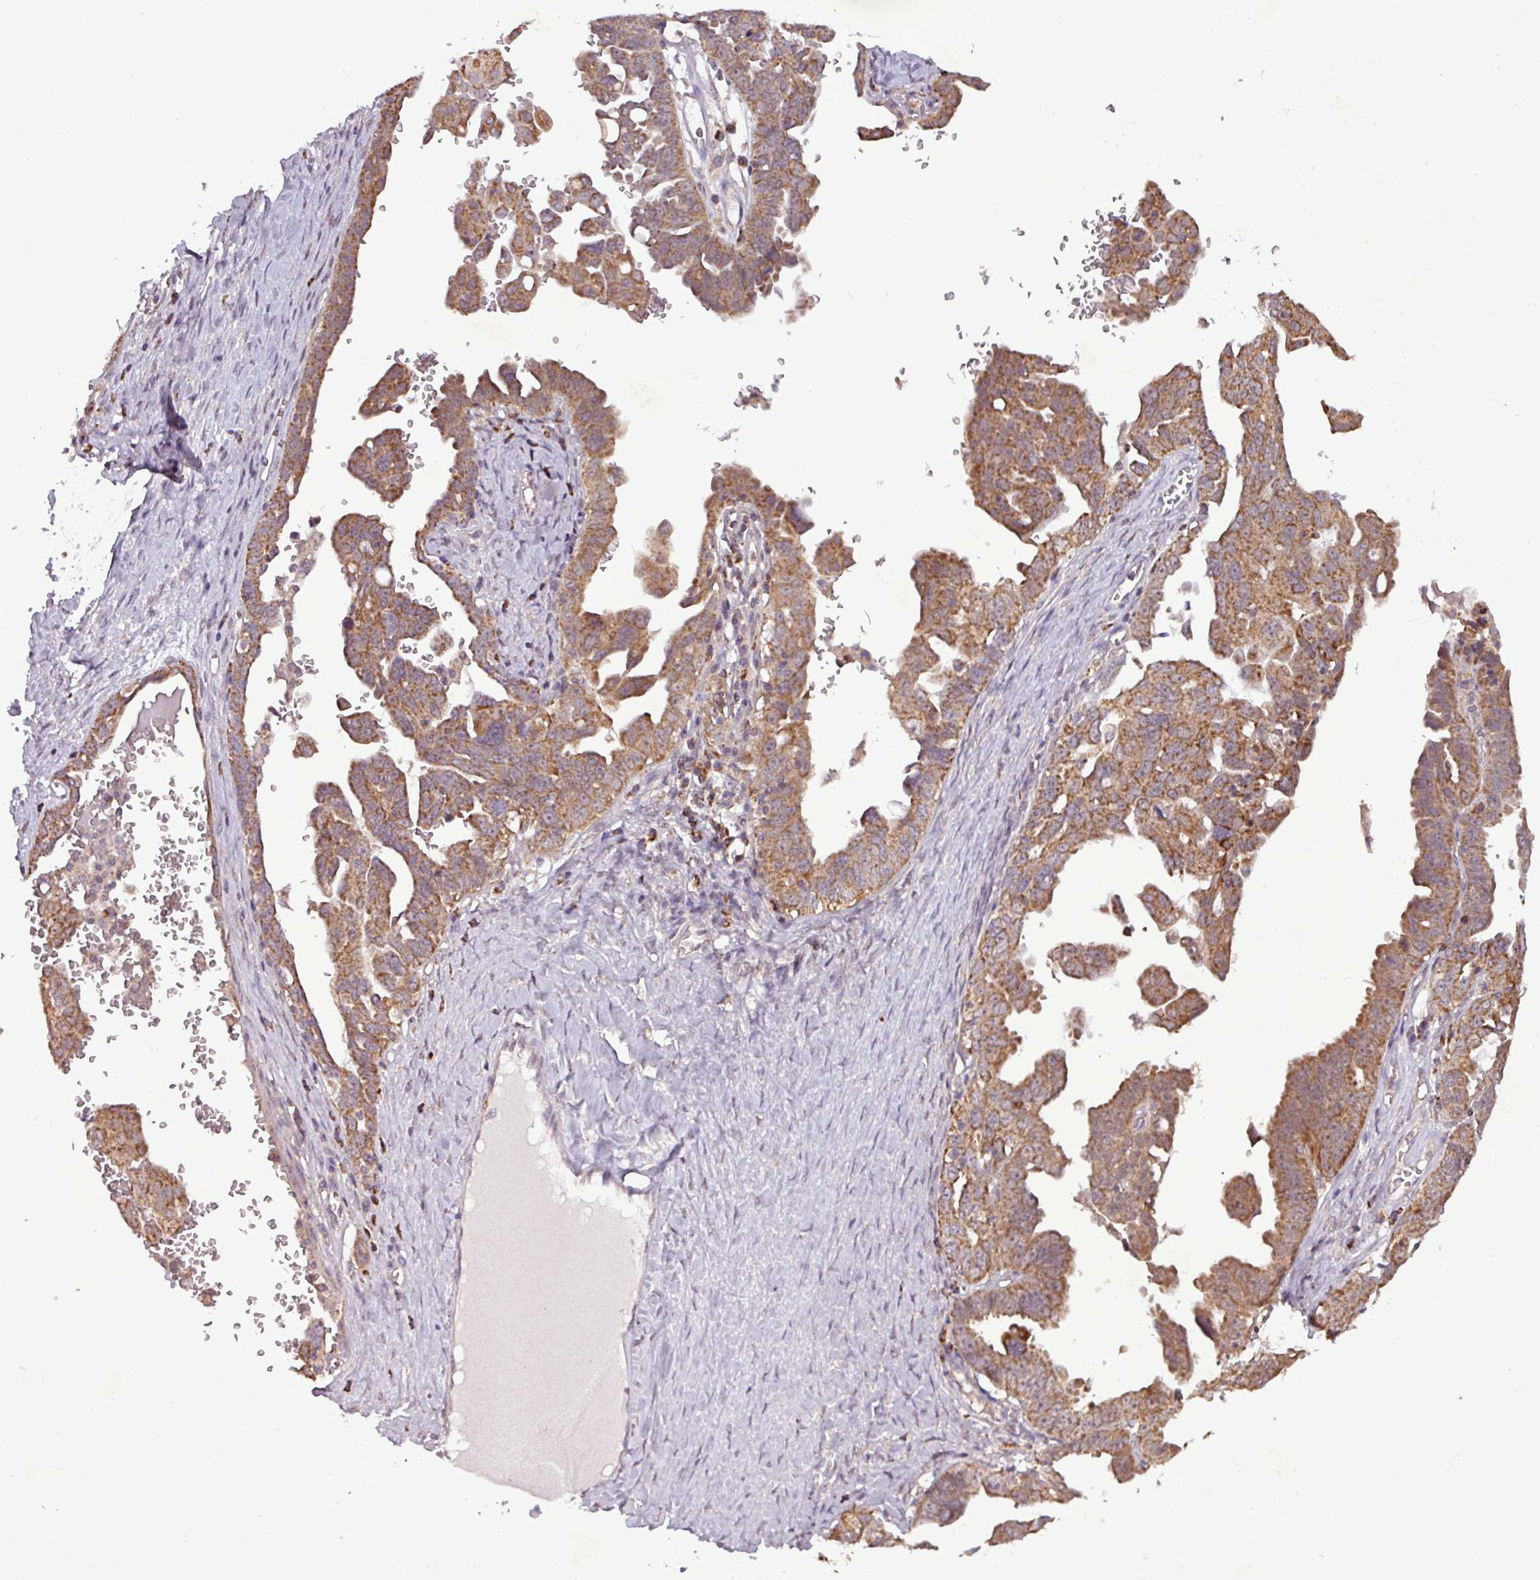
{"staining": {"intensity": "moderate", "quantity": ">75%", "location": "cytoplasmic/membranous"}, "tissue": "ovarian cancer", "cell_type": "Tumor cells", "image_type": "cancer", "snomed": [{"axis": "morphology", "description": "Carcinoma, endometroid"}, {"axis": "topography", "description": "Ovary"}], "caption": "Moderate cytoplasmic/membranous expression is present in about >75% of tumor cells in endometroid carcinoma (ovarian).", "gene": "MCTP2", "patient": {"sex": "female", "age": 62}}